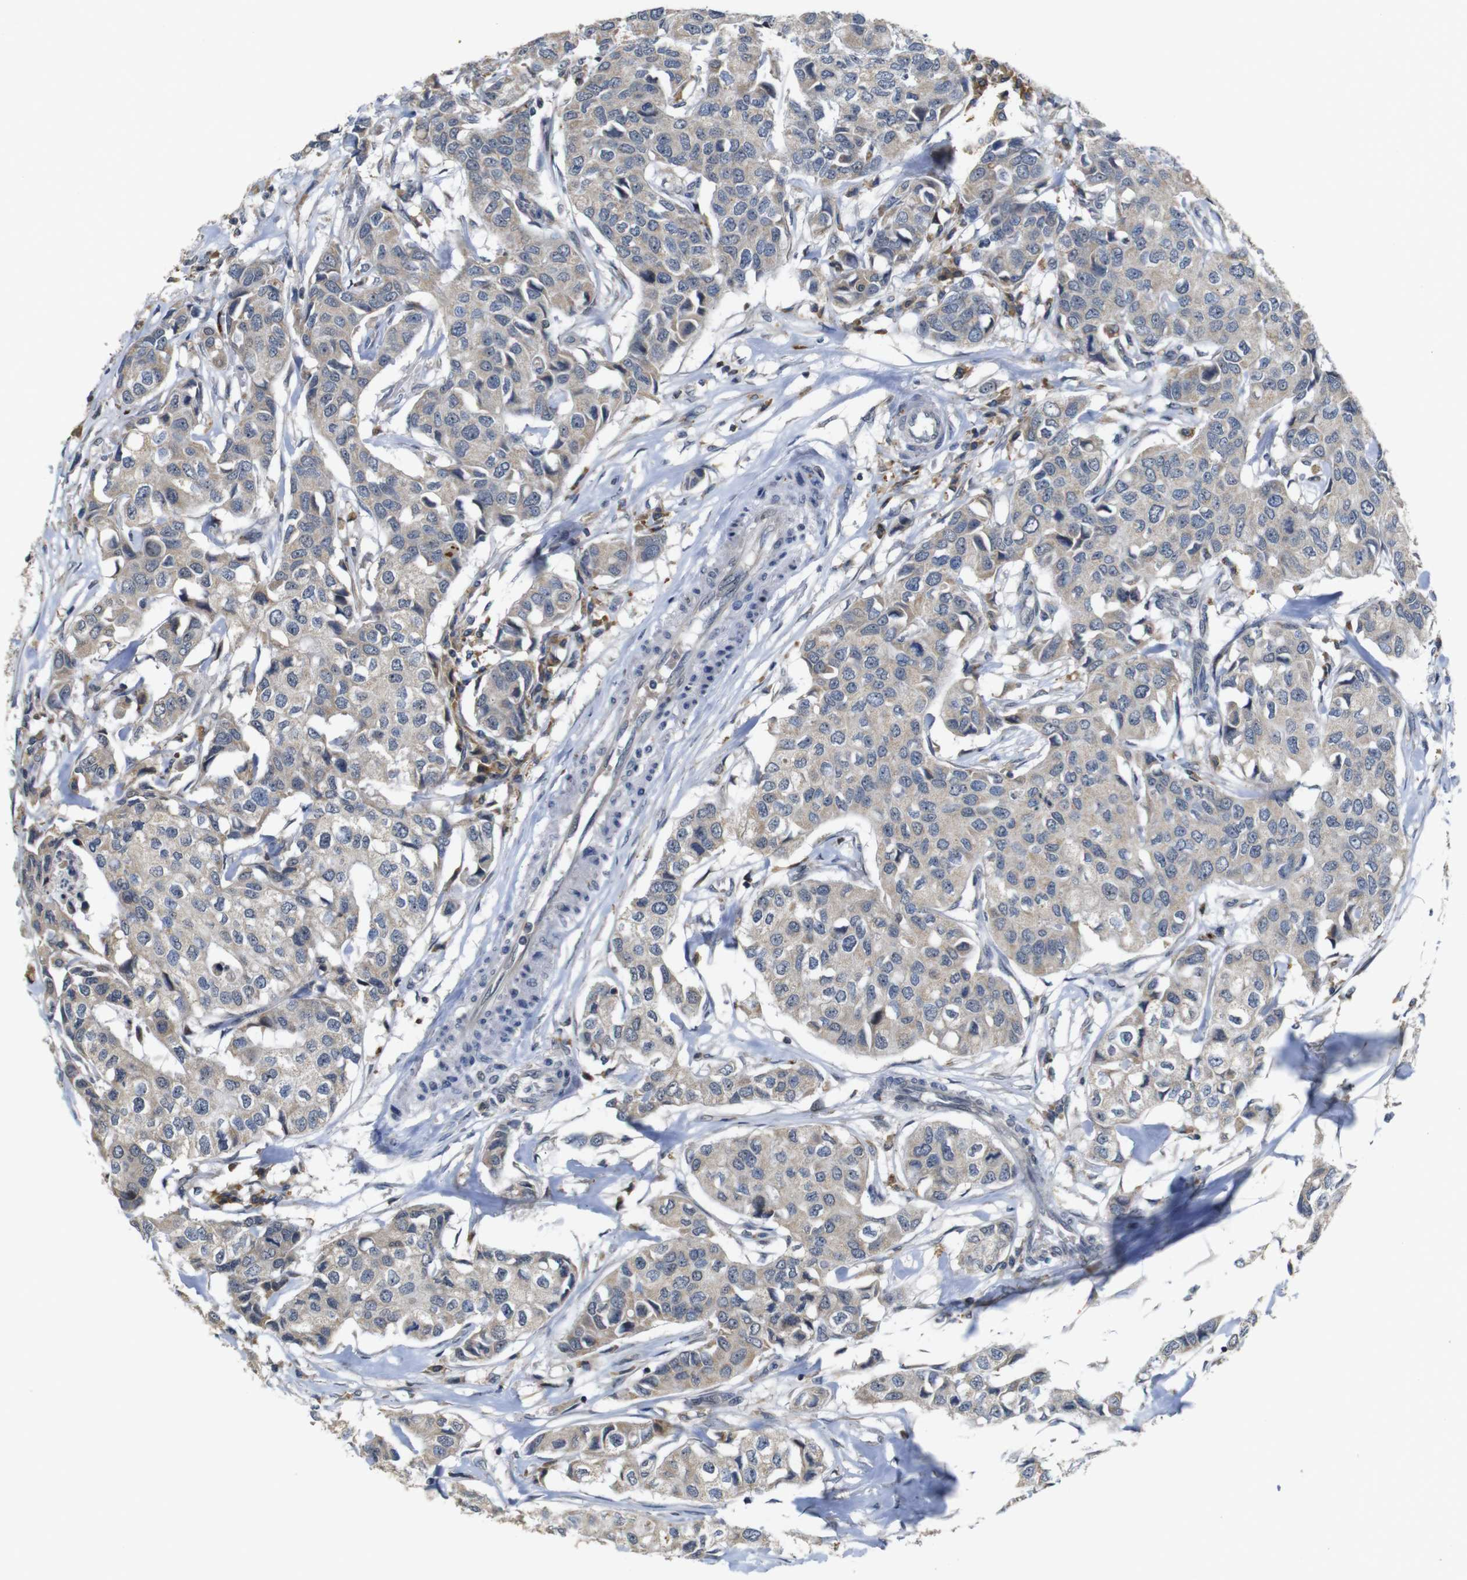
{"staining": {"intensity": "weak", "quantity": ">75%", "location": "cytoplasmic/membranous"}, "tissue": "breast cancer", "cell_type": "Tumor cells", "image_type": "cancer", "snomed": [{"axis": "morphology", "description": "Duct carcinoma"}, {"axis": "topography", "description": "Breast"}], "caption": "Breast cancer stained with a protein marker shows weak staining in tumor cells.", "gene": "MAGI2", "patient": {"sex": "female", "age": 80}}